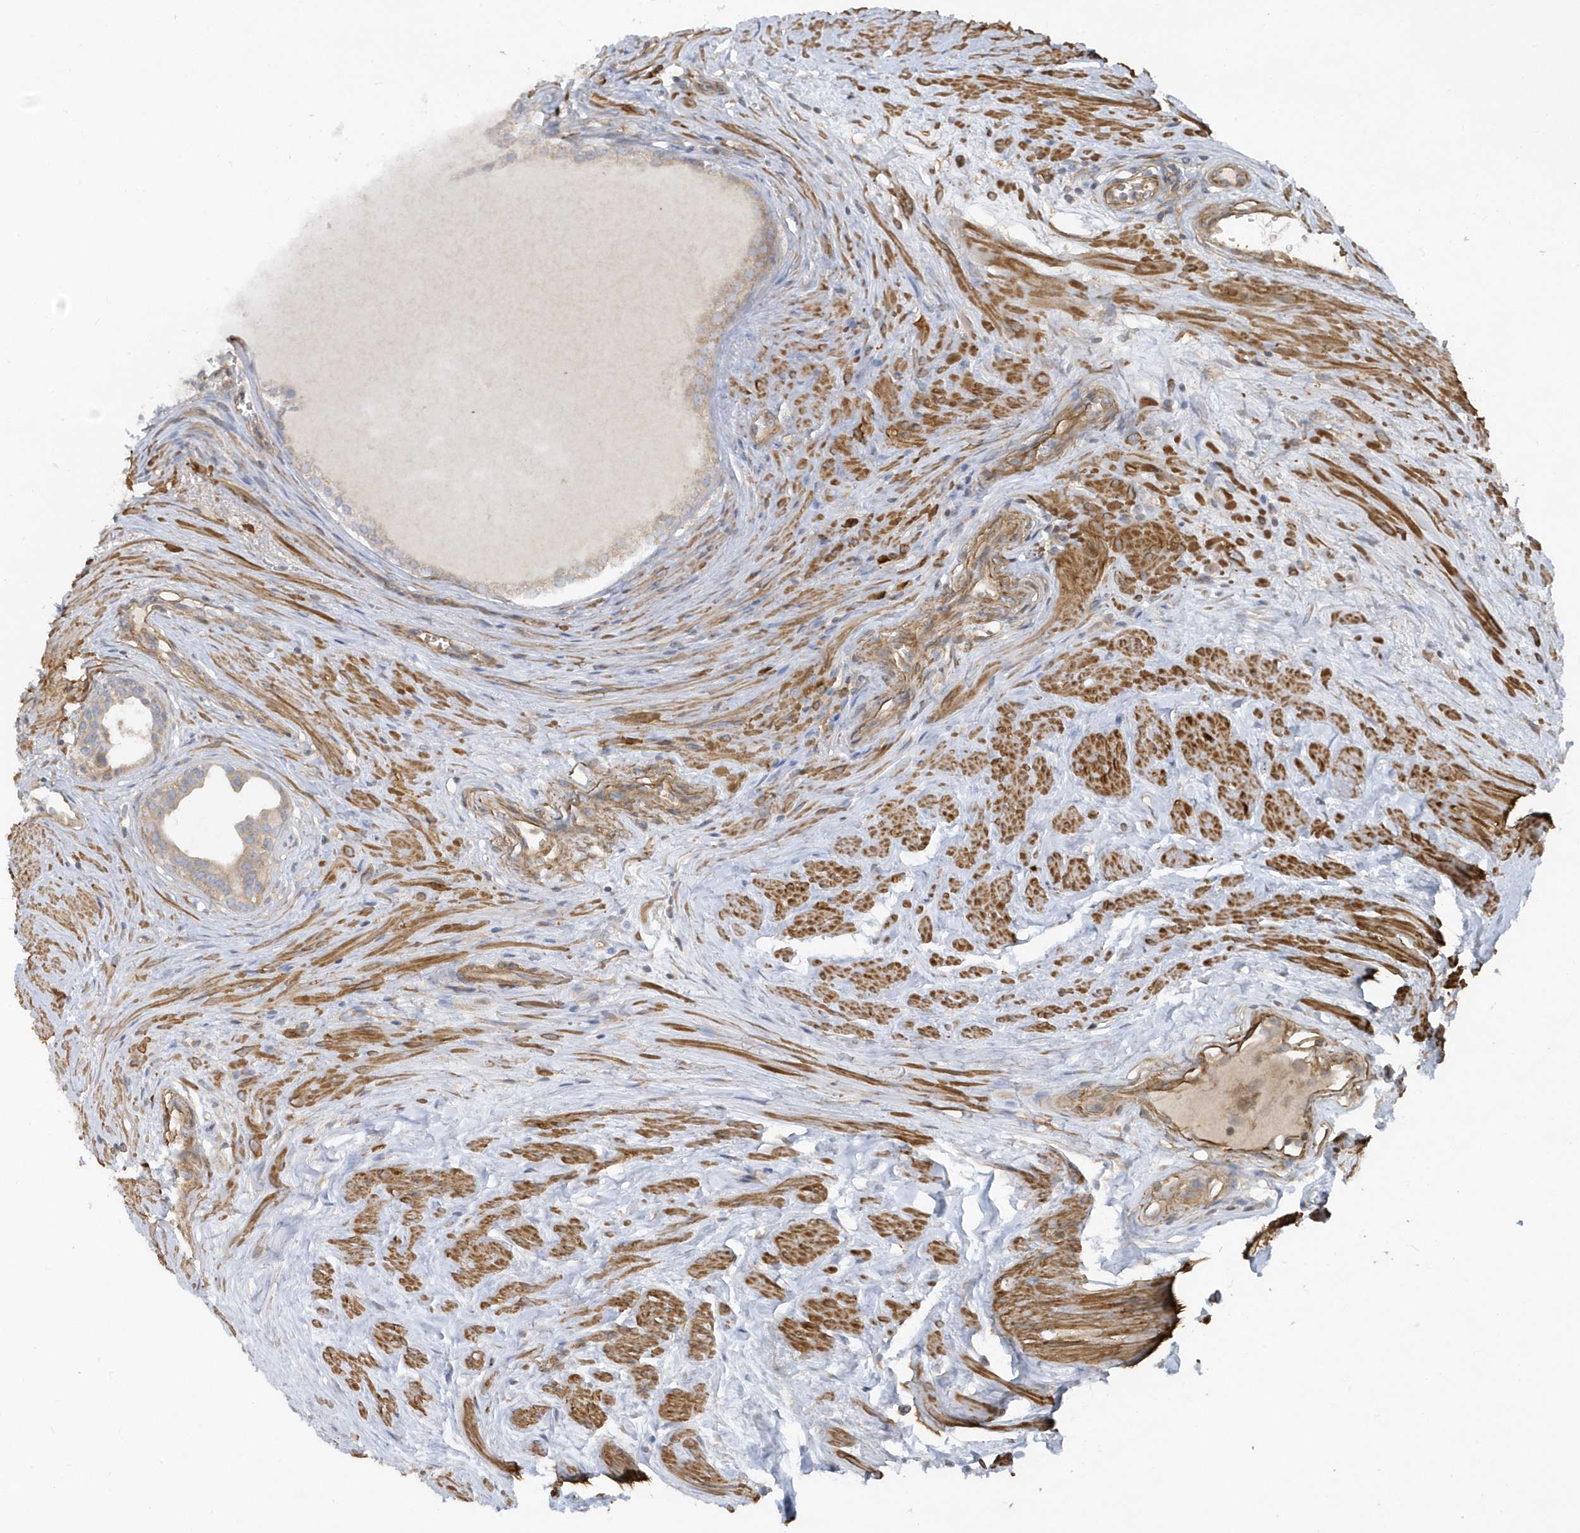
{"staining": {"intensity": "weak", "quantity": ">75%", "location": "cytoplasmic/membranous"}, "tissue": "prostate cancer", "cell_type": "Tumor cells", "image_type": "cancer", "snomed": [{"axis": "morphology", "description": "Adenocarcinoma, High grade"}, {"axis": "topography", "description": "Prostate"}], "caption": "Weak cytoplasmic/membranous expression for a protein is seen in approximately >75% of tumor cells of prostate cancer (adenocarcinoma (high-grade)) using immunohistochemistry.", "gene": "LEXM", "patient": {"sex": "male", "age": 68}}